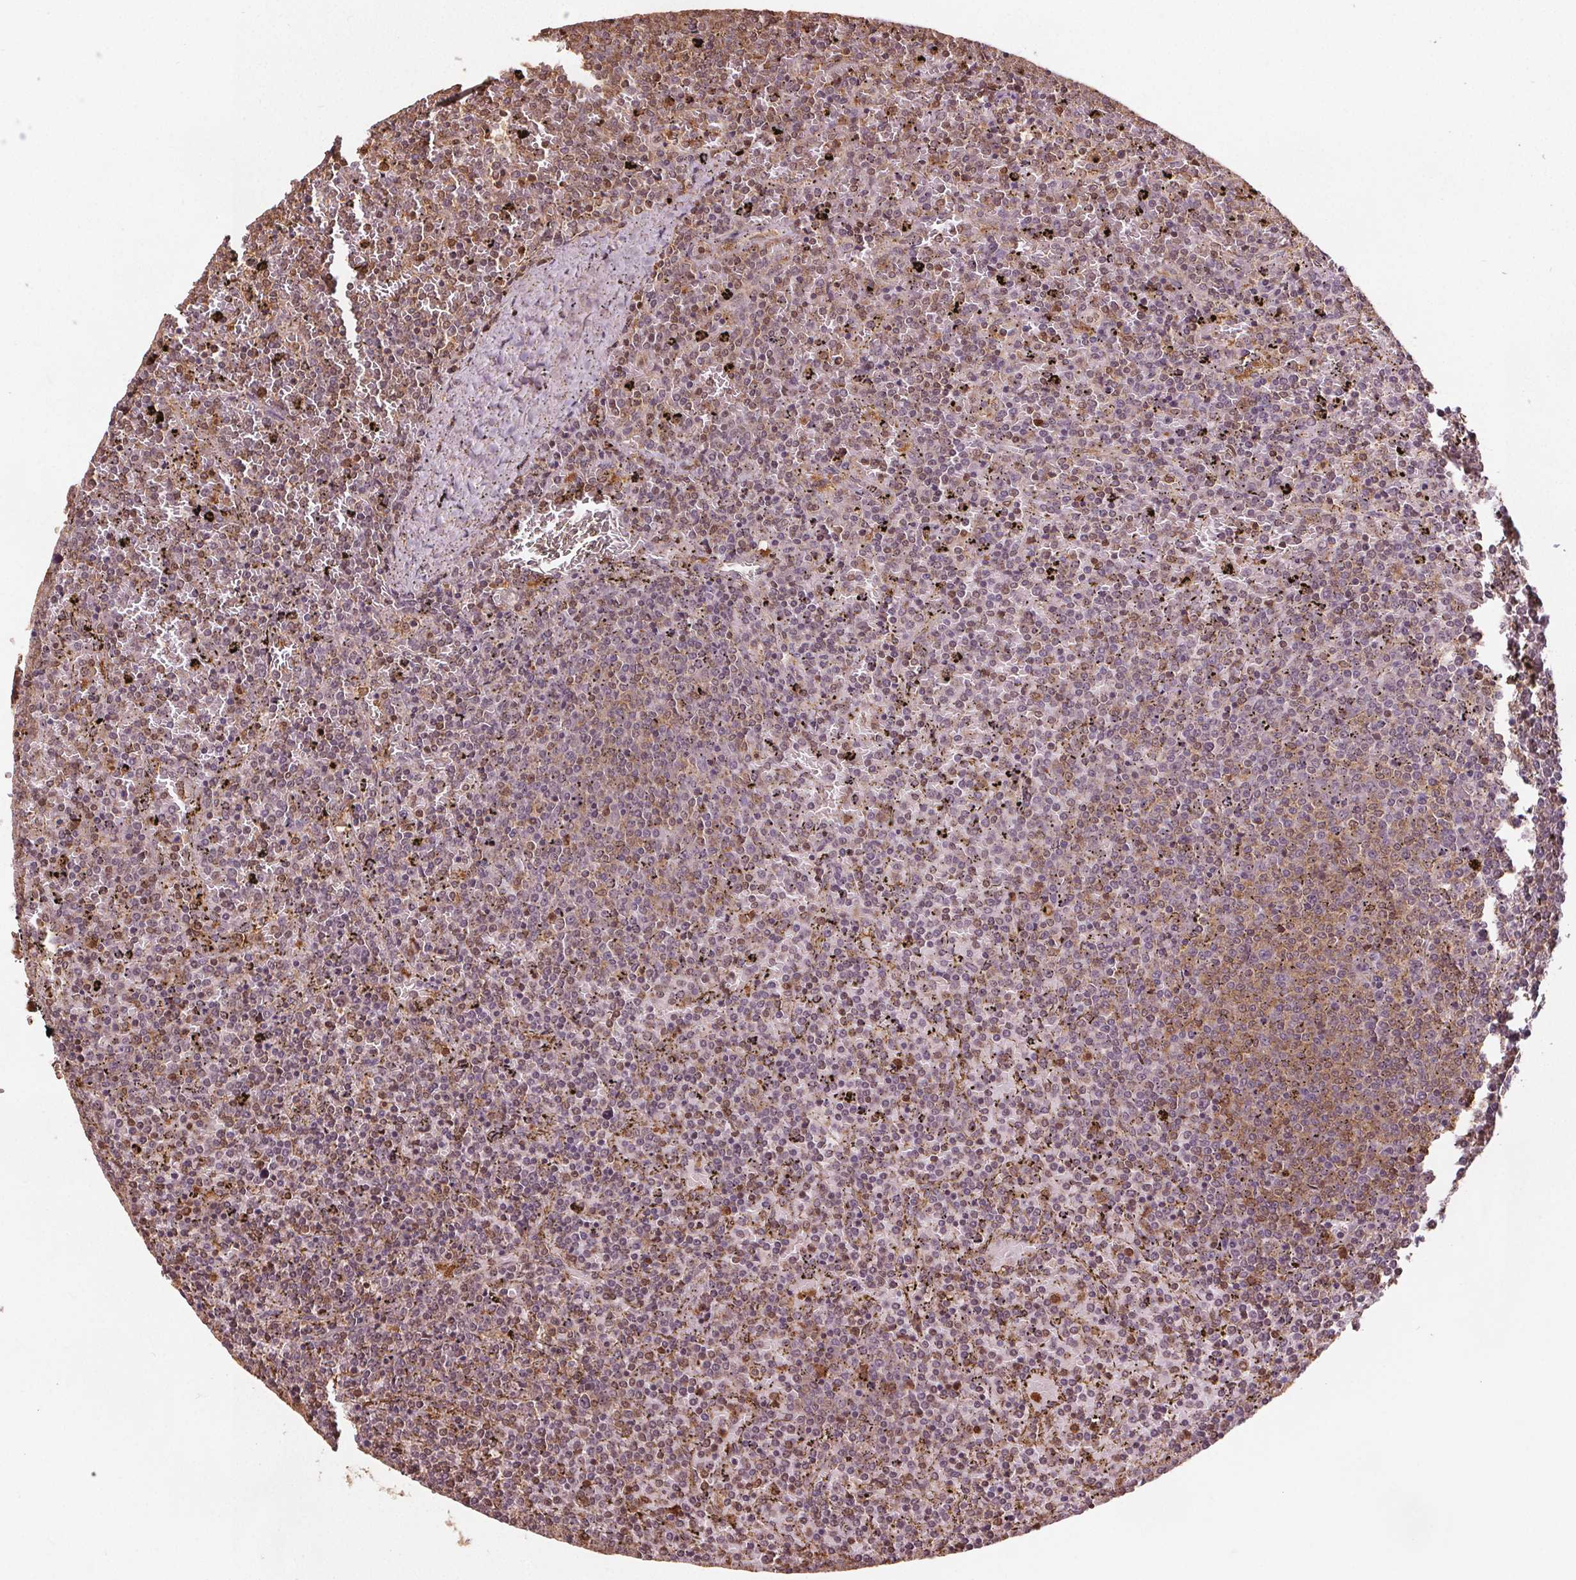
{"staining": {"intensity": "moderate", "quantity": "<25%", "location": "cytoplasmic/membranous,nuclear"}, "tissue": "lymphoma", "cell_type": "Tumor cells", "image_type": "cancer", "snomed": [{"axis": "morphology", "description": "Malignant lymphoma, non-Hodgkin's type, Low grade"}, {"axis": "topography", "description": "Spleen"}], "caption": "High-power microscopy captured an immunohistochemistry image of lymphoma, revealing moderate cytoplasmic/membranous and nuclear staining in about <25% of tumor cells.", "gene": "ENO1", "patient": {"sex": "female", "age": 77}}